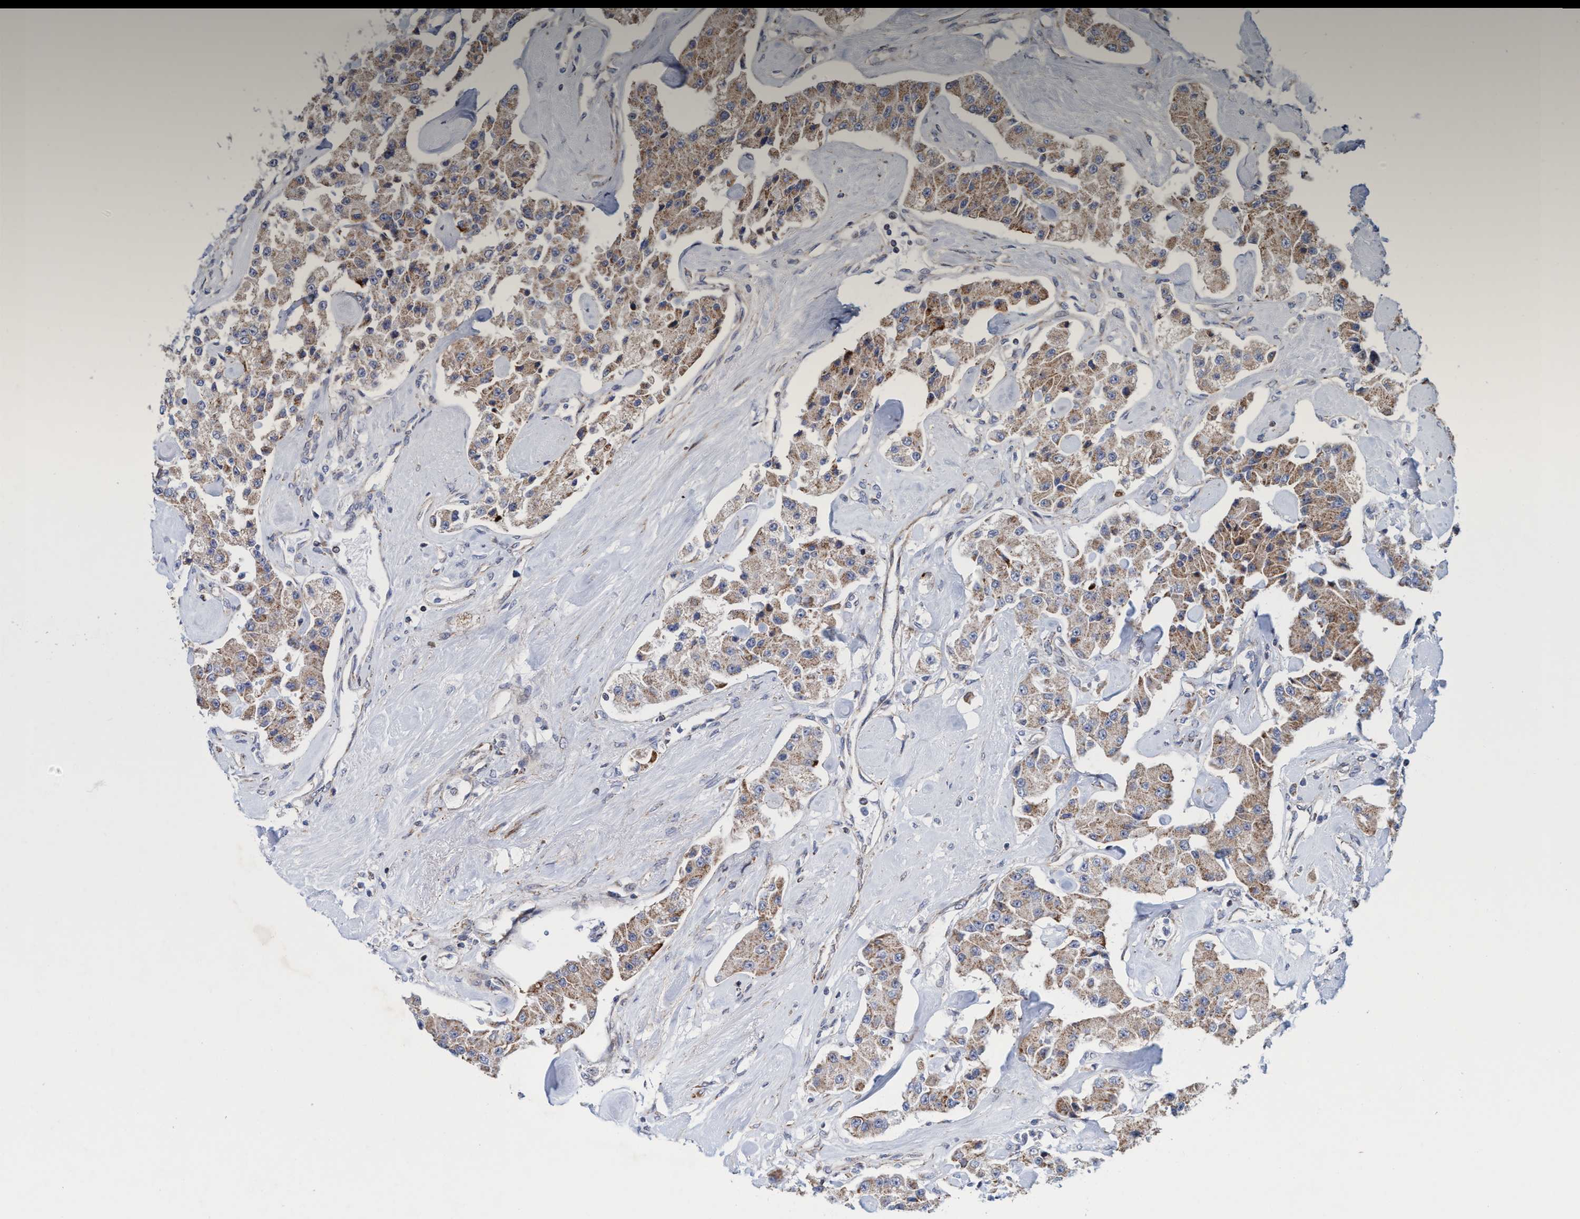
{"staining": {"intensity": "weak", "quantity": ">75%", "location": "cytoplasmic/membranous"}, "tissue": "carcinoid", "cell_type": "Tumor cells", "image_type": "cancer", "snomed": [{"axis": "morphology", "description": "Carcinoid, malignant, NOS"}, {"axis": "topography", "description": "Pancreas"}], "caption": "Brown immunohistochemical staining in human carcinoid (malignant) demonstrates weak cytoplasmic/membranous staining in about >75% of tumor cells.", "gene": "POLR1F", "patient": {"sex": "male", "age": 41}}